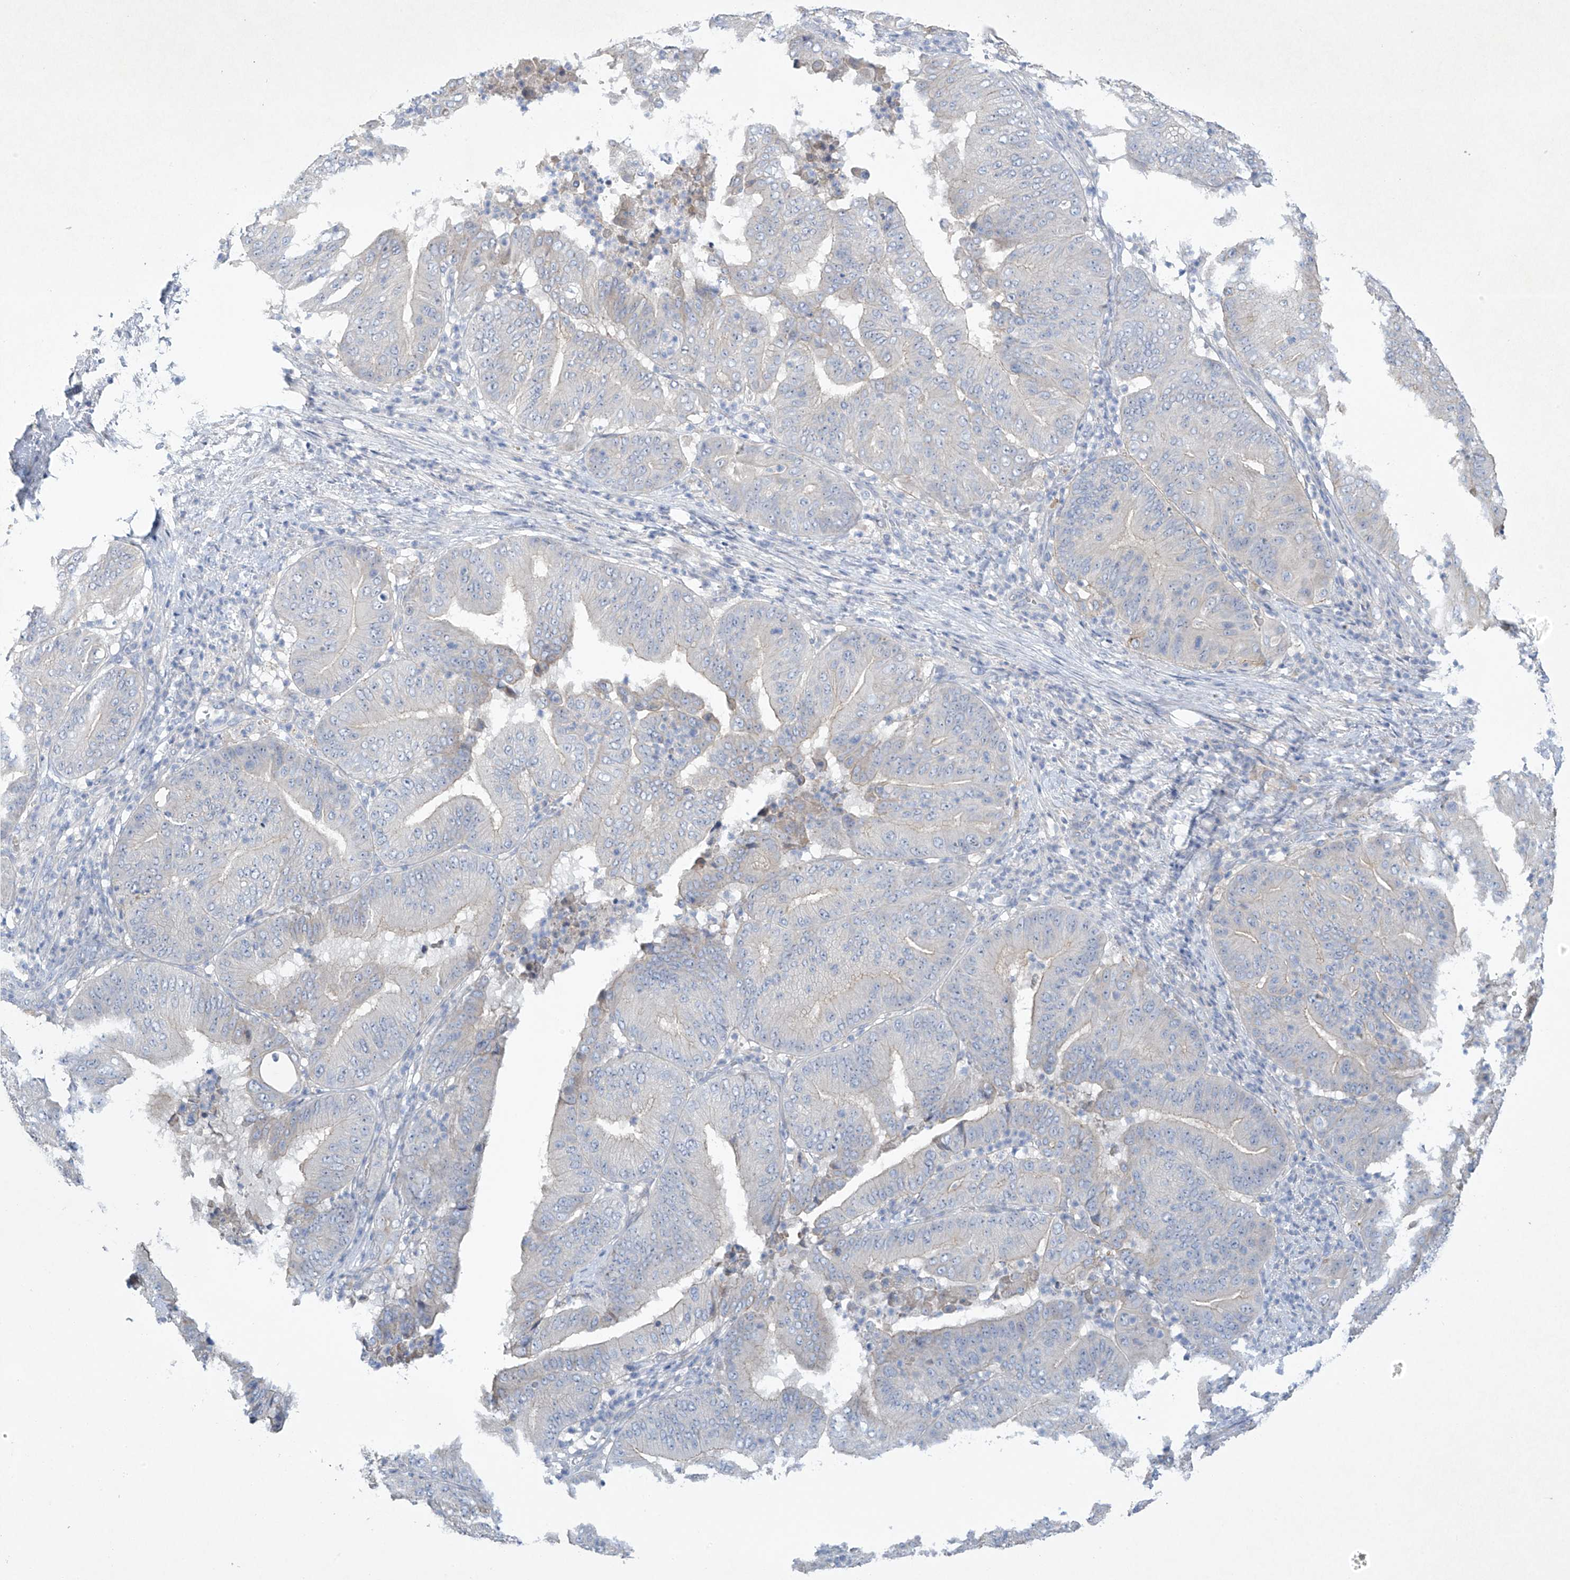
{"staining": {"intensity": "negative", "quantity": "none", "location": "none"}, "tissue": "pancreatic cancer", "cell_type": "Tumor cells", "image_type": "cancer", "snomed": [{"axis": "morphology", "description": "Adenocarcinoma, NOS"}, {"axis": "topography", "description": "Pancreas"}], "caption": "Immunohistochemistry of human pancreatic cancer reveals no positivity in tumor cells.", "gene": "PRSS12", "patient": {"sex": "female", "age": 77}}